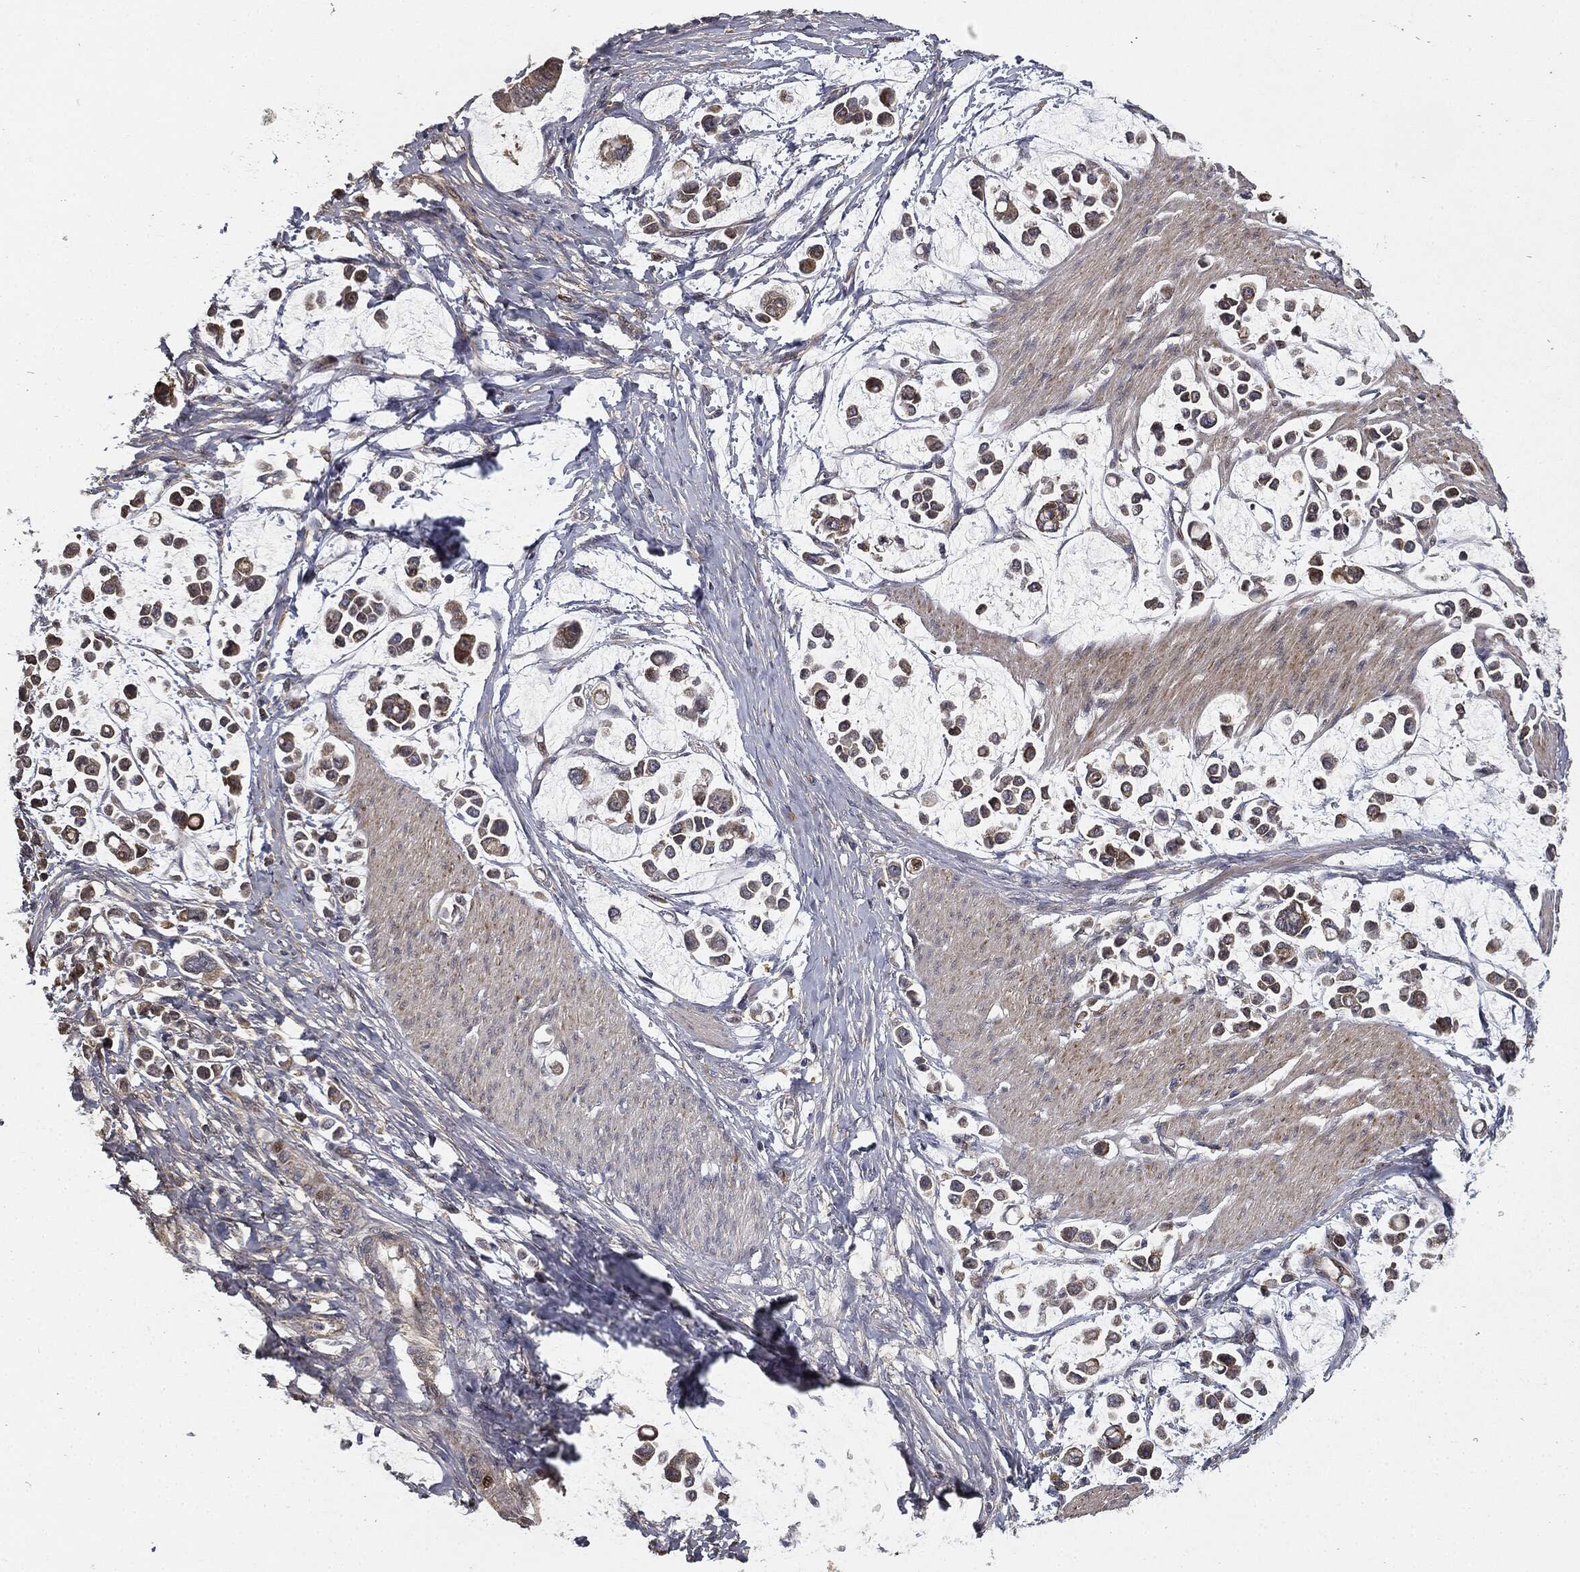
{"staining": {"intensity": "moderate", "quantity": ">75%", "location": "cytoplasmic/membranous"}, "tissue": "stomach cancer", "cell_type": "Tumor cells", "image_type": "cancer", "snomed": [{"axis": "morphology", "description": "Adenocarcinoma, NOS"}, {"axis": "topography", "description": "Stomach"}], "caption": "Immunohistochemical staining of human stomach adenocarcinoma exhibits moderate cytoplasmic/membranous protein expression in approximately >75% of tumor cells.", "gene": "MIER2", "patient": {"sex": "male", "age": 82}}